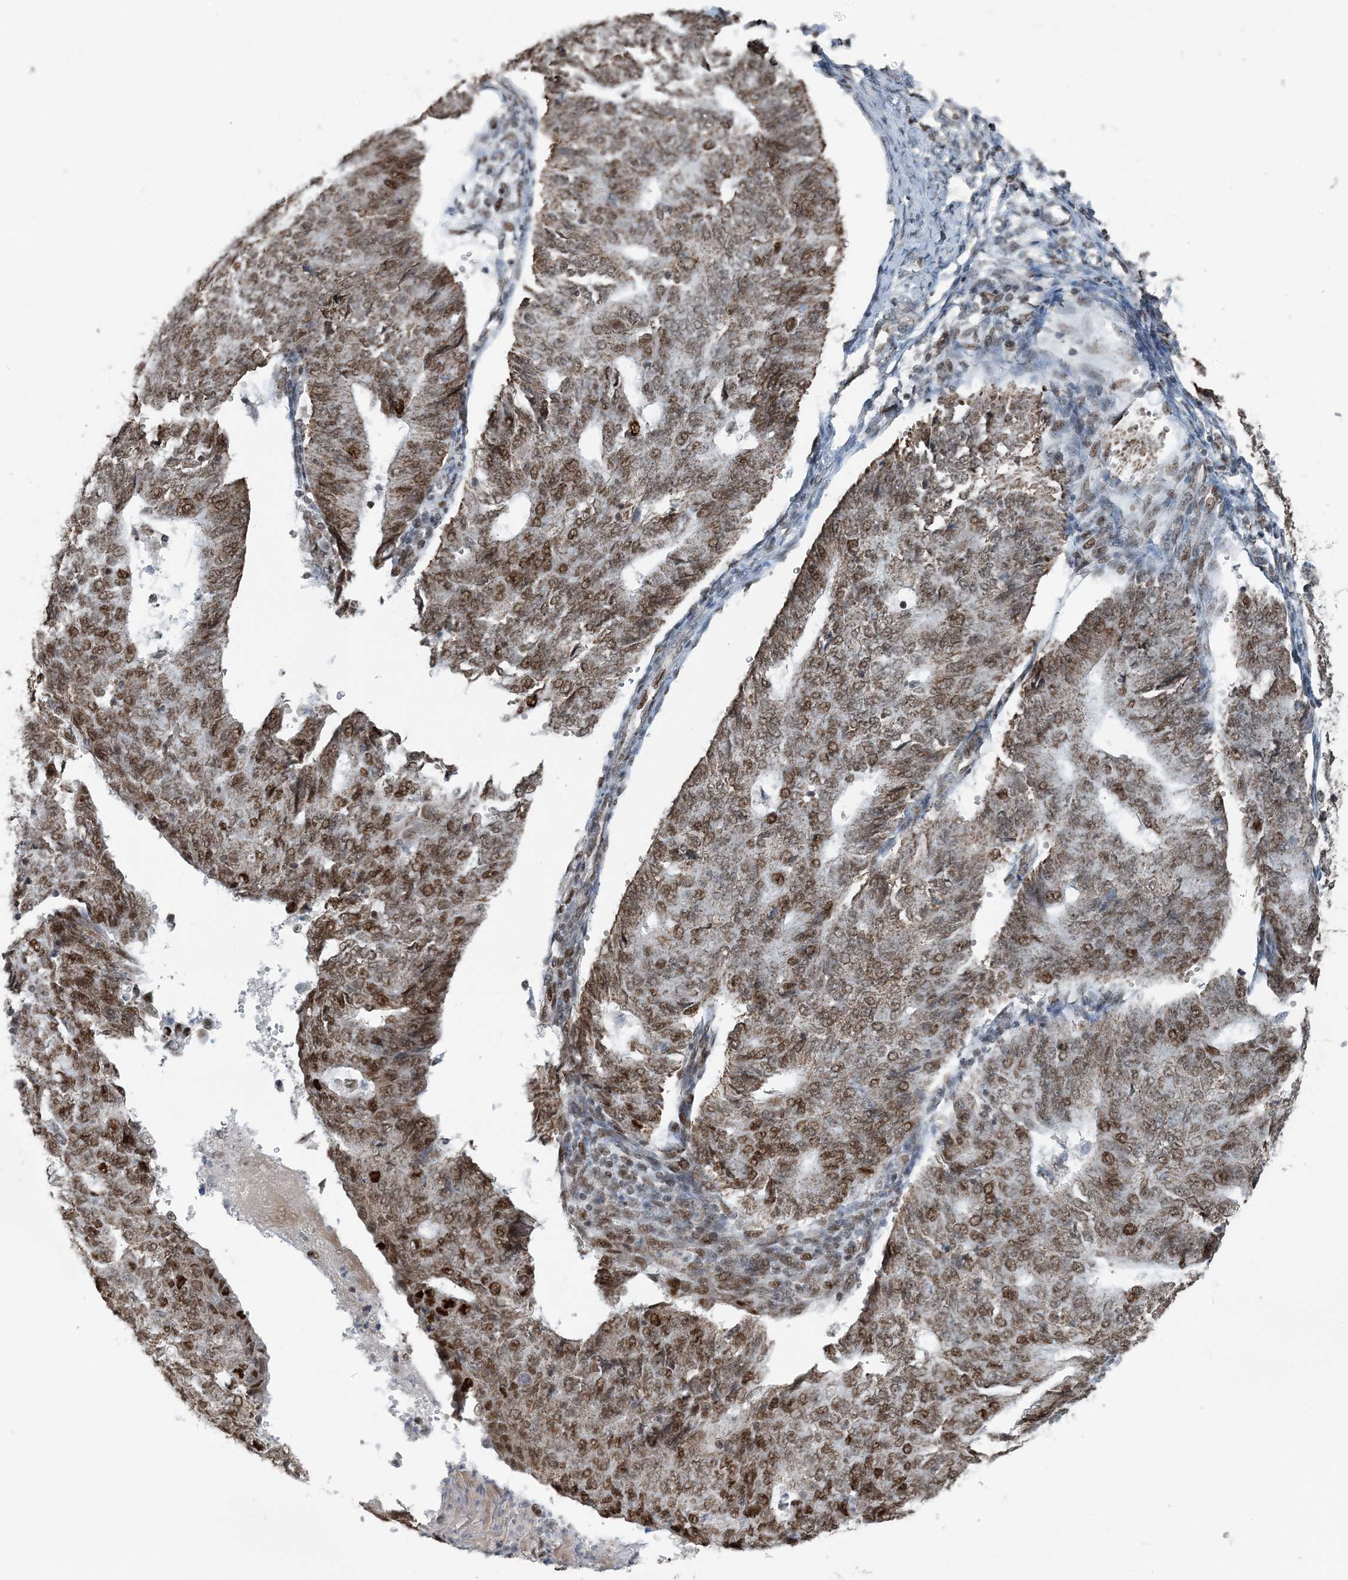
{"staining": {"intensity": "moderate", "quantity": ">75%", "location": "cytoplasmic/membranous,nuclear"}, "tissue": "endometrial cancer", "cell_type": "Tumor cells", "image_type": "cancer", "snomed": [{"axis": "morphology", "description": "Adenocarcinoma, NOS"}, {"axis": "topography", "description": "Endometrium"}], "caption": "Adenocarcinoma (endometrial) tissue exhibits moderate cytoplasmic/membranous and nuclear positivity in approximately >75% of tumor cells", "gene": "PILRB", "patient": {"sex": "female", "age": 32}}